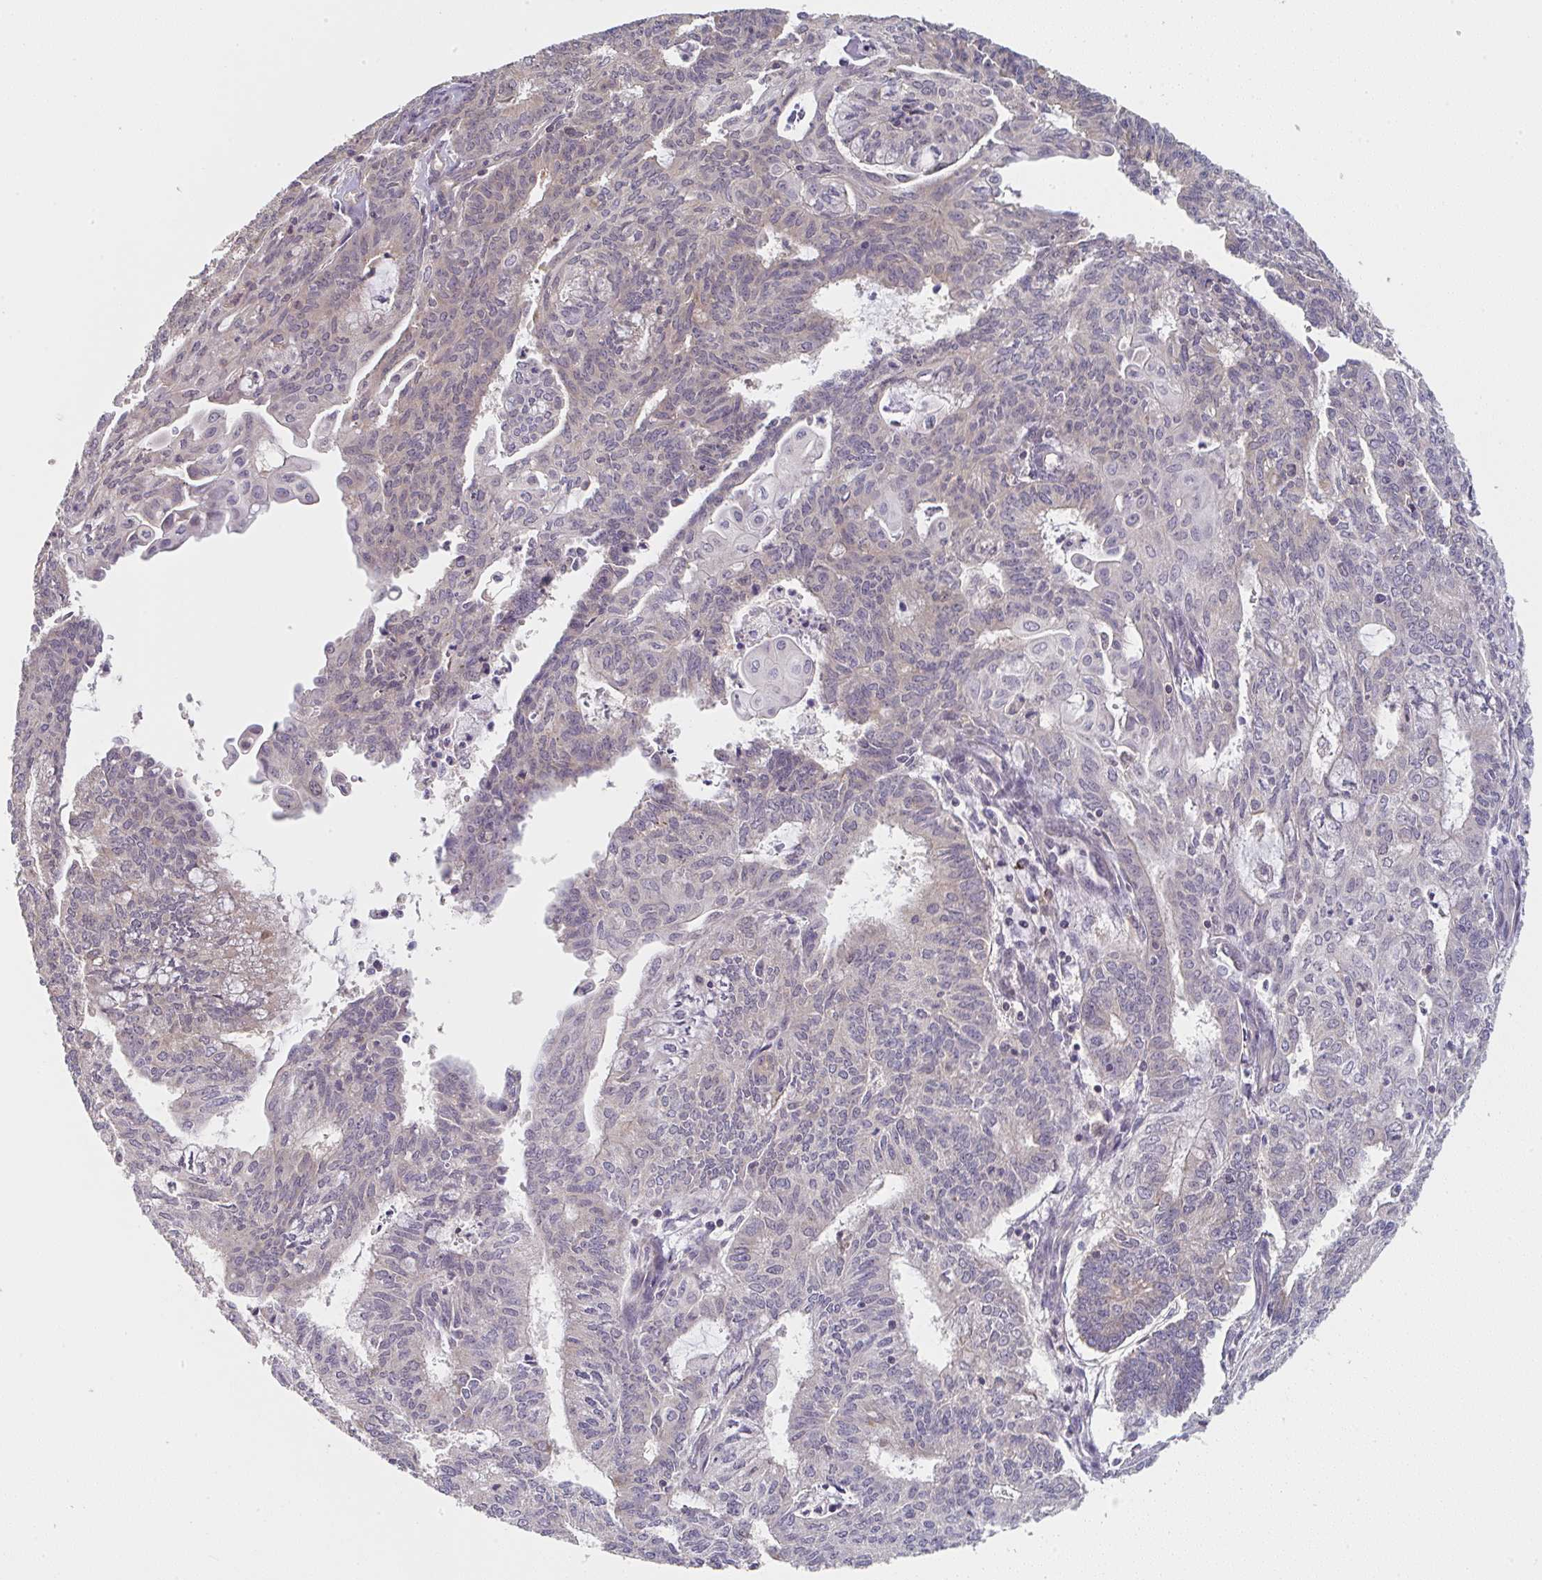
{"staining": {"intensity": "negative", "quantity": "none", "location": "none"}, "tissue": "endometrial cancer", "cell_type": "Tumor cells", "image_type": "cancer", "snomed": [{"axis": "morphology", "description": "Adenocarcinoma, NOS"}, {"axis": "topography", "description": "Endometrium"}], "caption": "Immunohistochemistry photomicrograph of neoplastic tissue: adenocarcinoma (endometrial) stained with DAB exhibits no significant protein staining in tumor cells.", "gene": "RANGRF", "patient": {"sex": "female", "age": 61}}